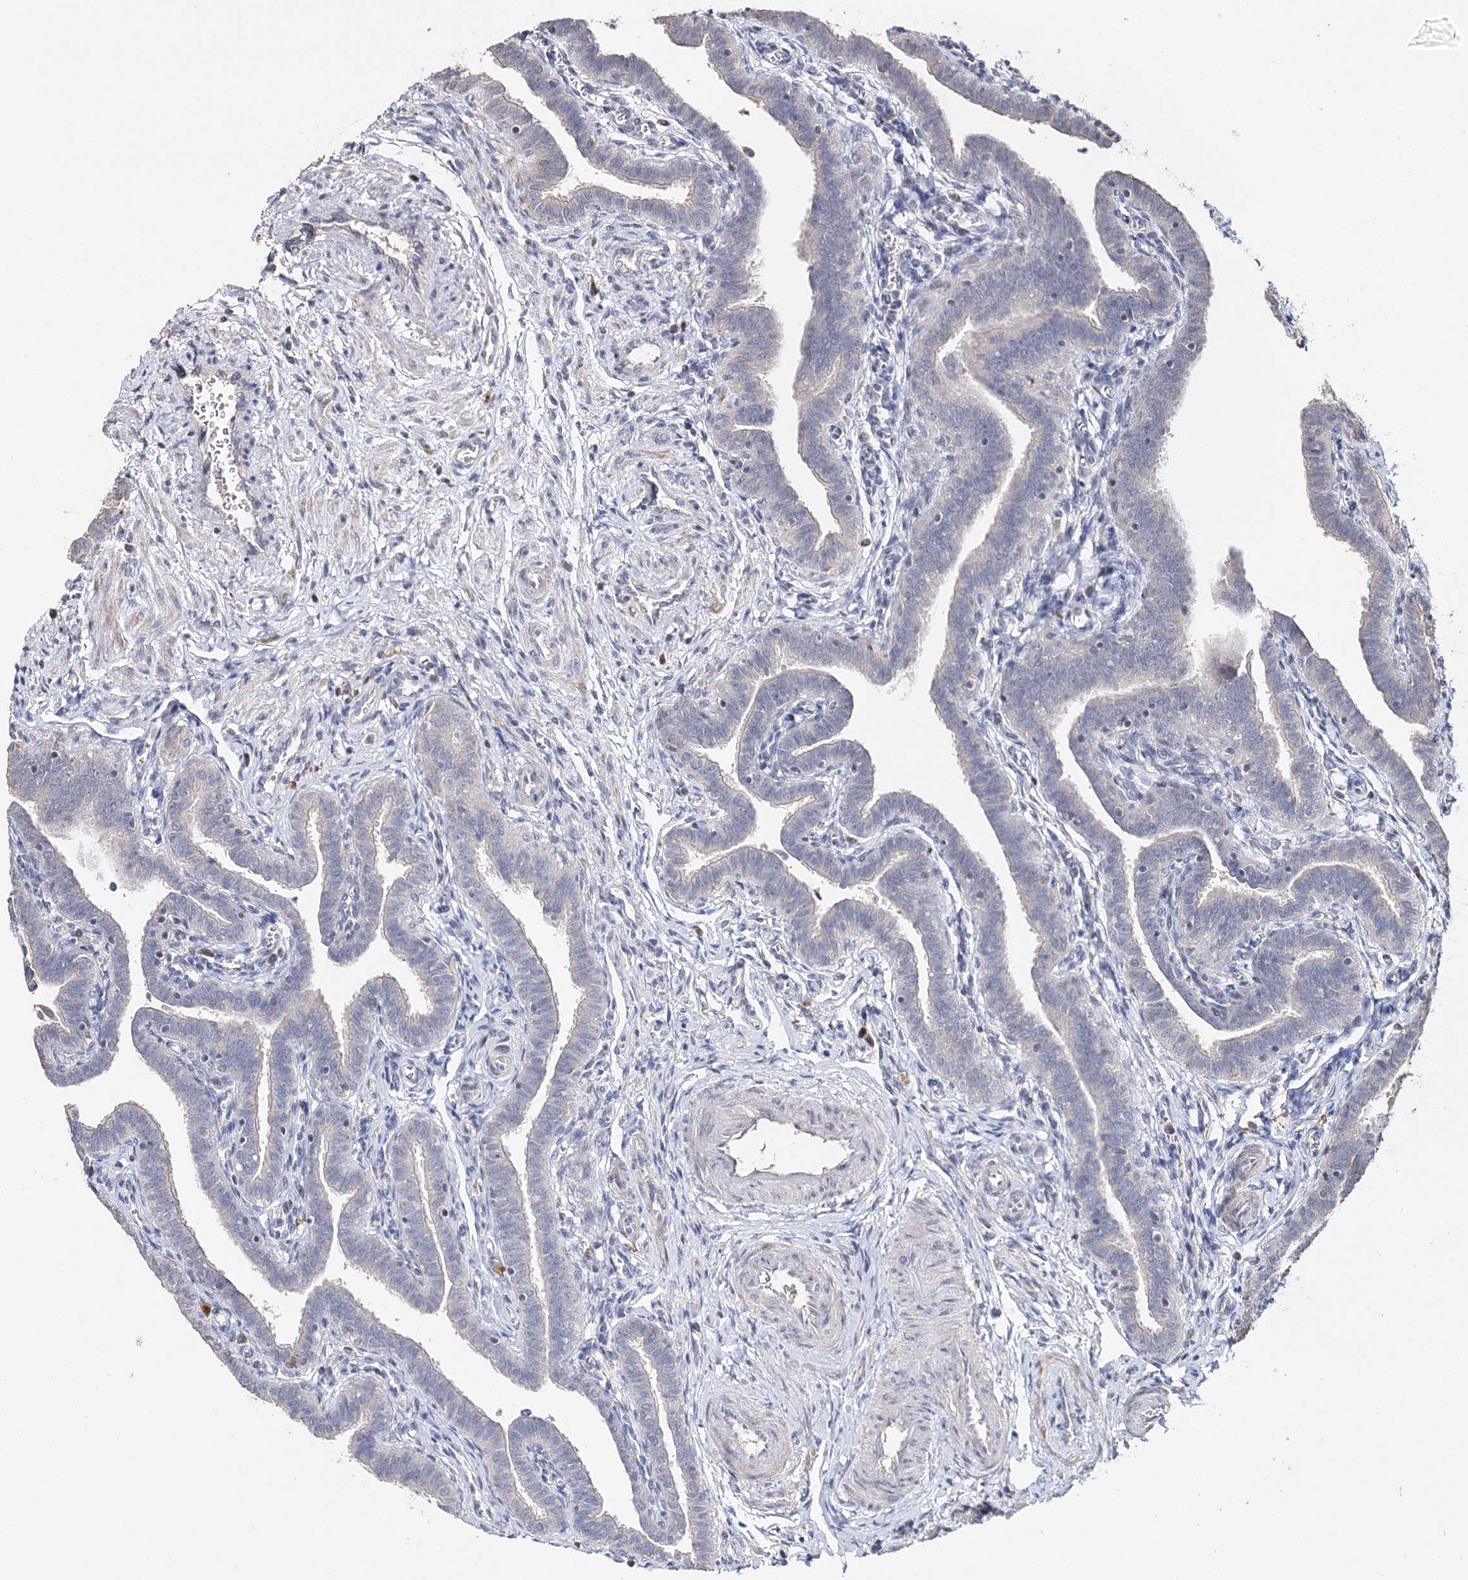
{"staining": {"intensity": "negative", "quantity": "none", "location": "none"}, "tissue": "fallopian tube", "cell_type": "Glandular cells", "image_type": "normal", "snomed": [{"axis": "morphology", "description": "Normal tissue, NOS"}, {"axis": "topography", "description": "Fallopian tube"}], "caption": "Fallopian tube stained for a protein using IHC displays no expression glandular cells.", "gene": "GJB5", "patient": {"sex": "female", "age": 36}}